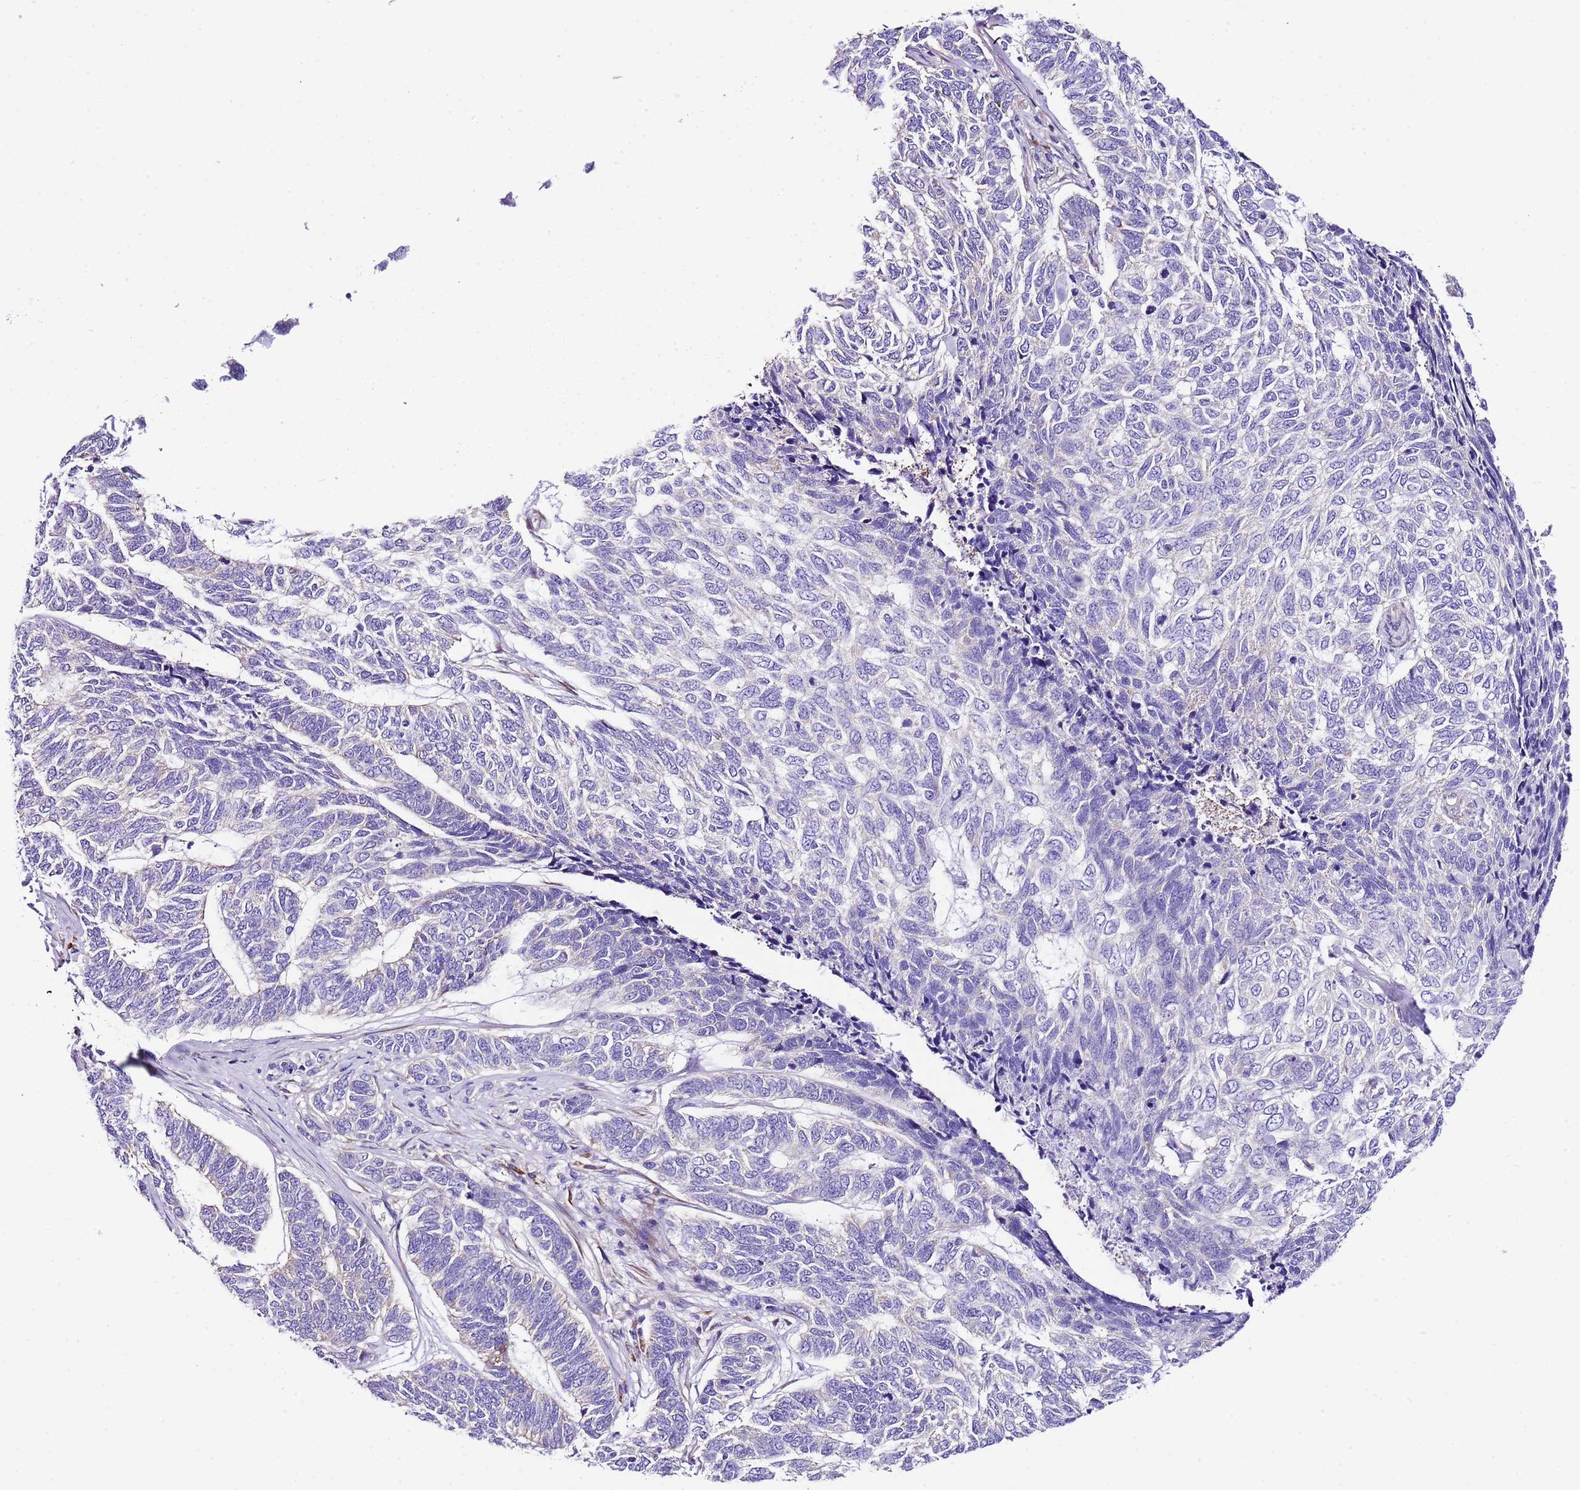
{"staining": {"intensity": "negative", "quantity": "none", "location": "none"}, "tissue": "skin cancer", "cell_type": "Tumor cells", "image_type": "cancer", "snomed": [{"axis": "morphology", "description": "Basal cell carcinoma"}, {"axis": "topography", "description": "Skin"}], "caption": "IHC histopathology image of neoplastic tissue: human skin cancer (basal cell carcinoma) stained with DAB (3,3'-diaminobenzidine) shows no significant protein staining in tumor cells. (IHC, brightfield microscopy, high magnification).", "gene": "RPS10", "patient": {"sex": "female", "age": 65}}